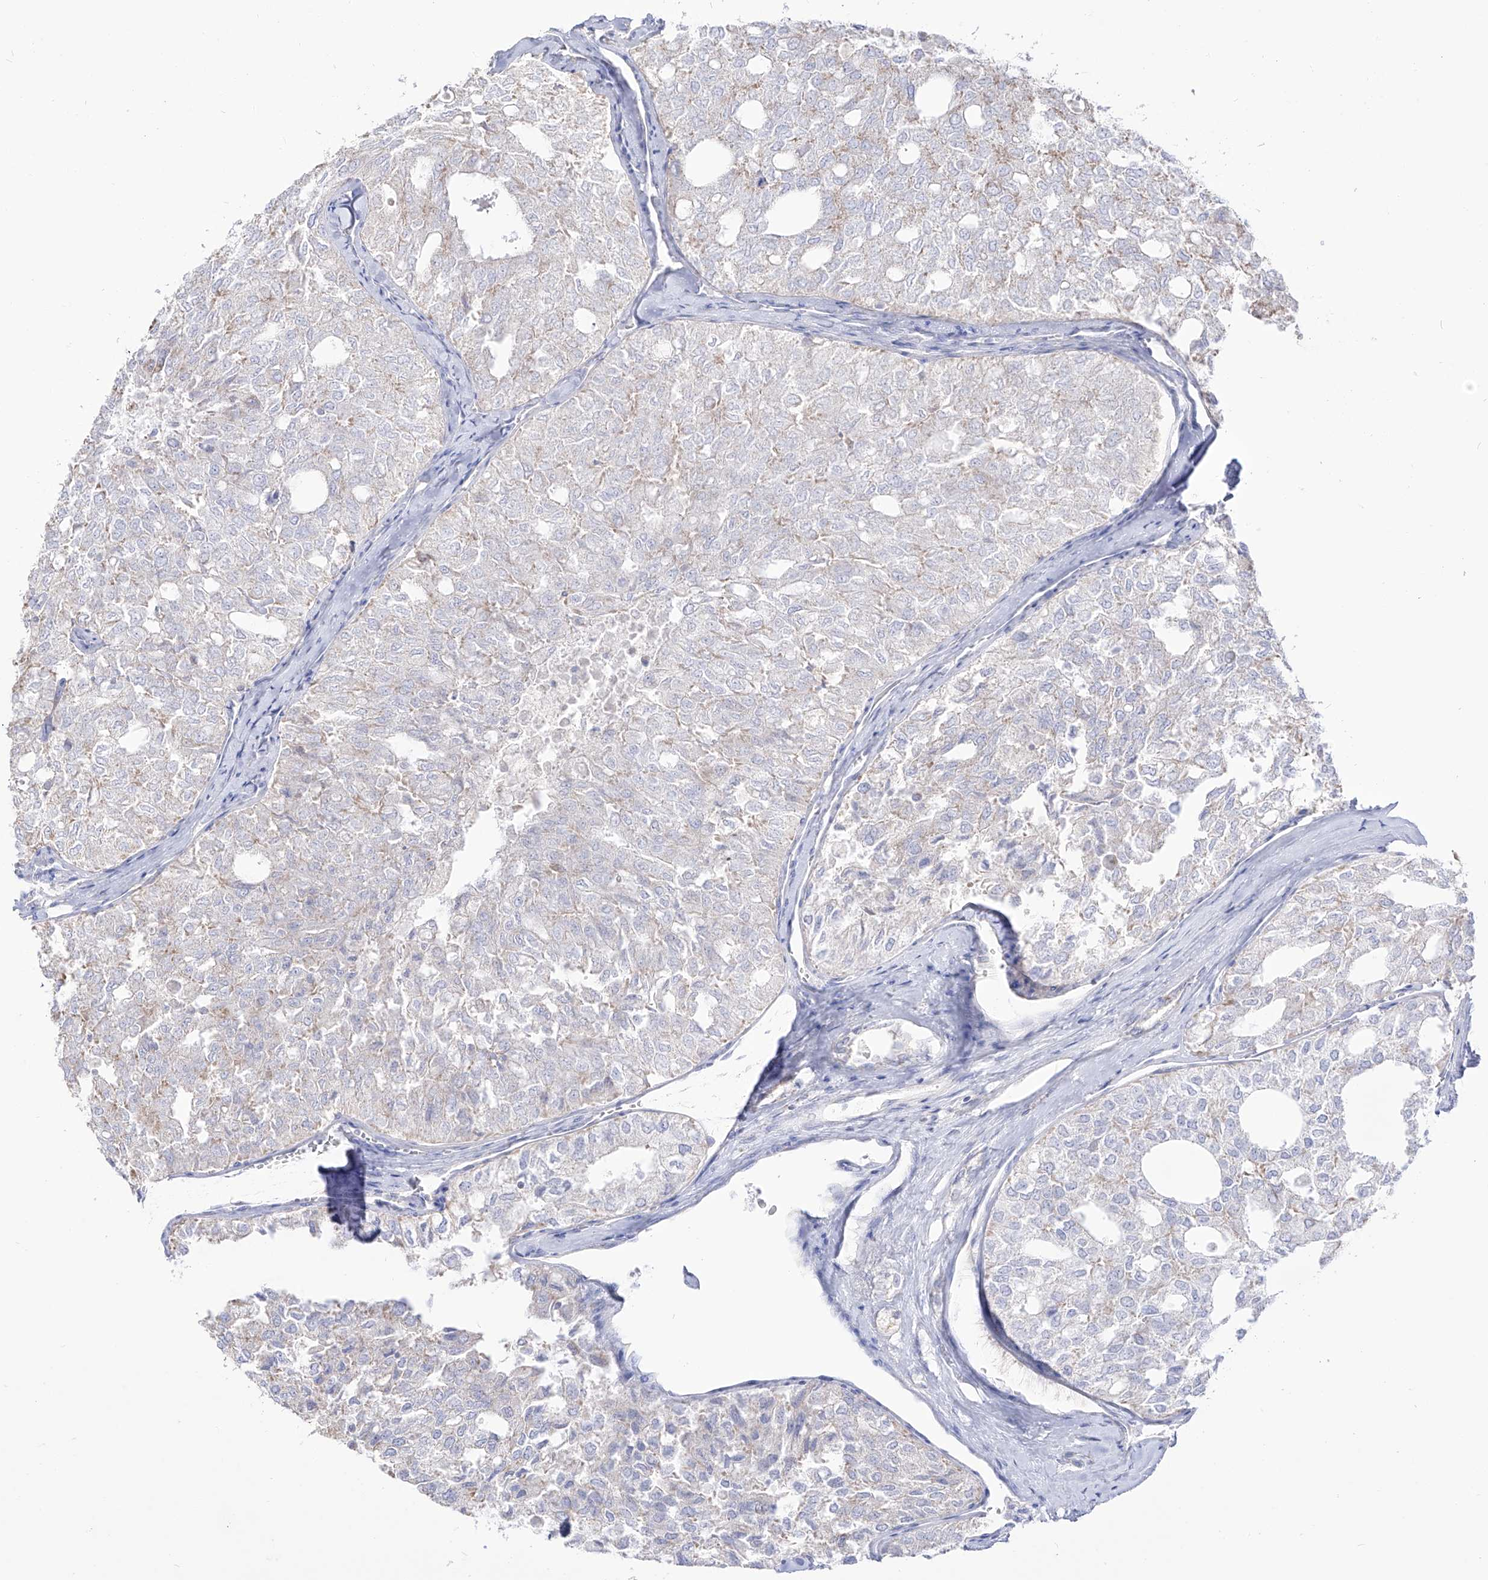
{"staining": {"intensity": "weak", "quantity": "<25%", "location": "cytoplasmic/membranous"}, "tissue": "thyroid cancer", "cell_type": "Tumor cells", "image_type": "cancer", "snomed": [{"axis": "morphology", "description": "Follicular adenoma carcinoma, NOS"}, {"axis": "topography", "description": "Thyroid gland"}], "caption": "Tumor cells are negative for brown protein staining in follicular adenoma carcinoma (thyroid). (DAB (3,3'-diaminobenzidine) immunohistochemistry (IHC), high magnification).", "gene": "RCHY1", "patient": {"sex": "male", "age": 75}}